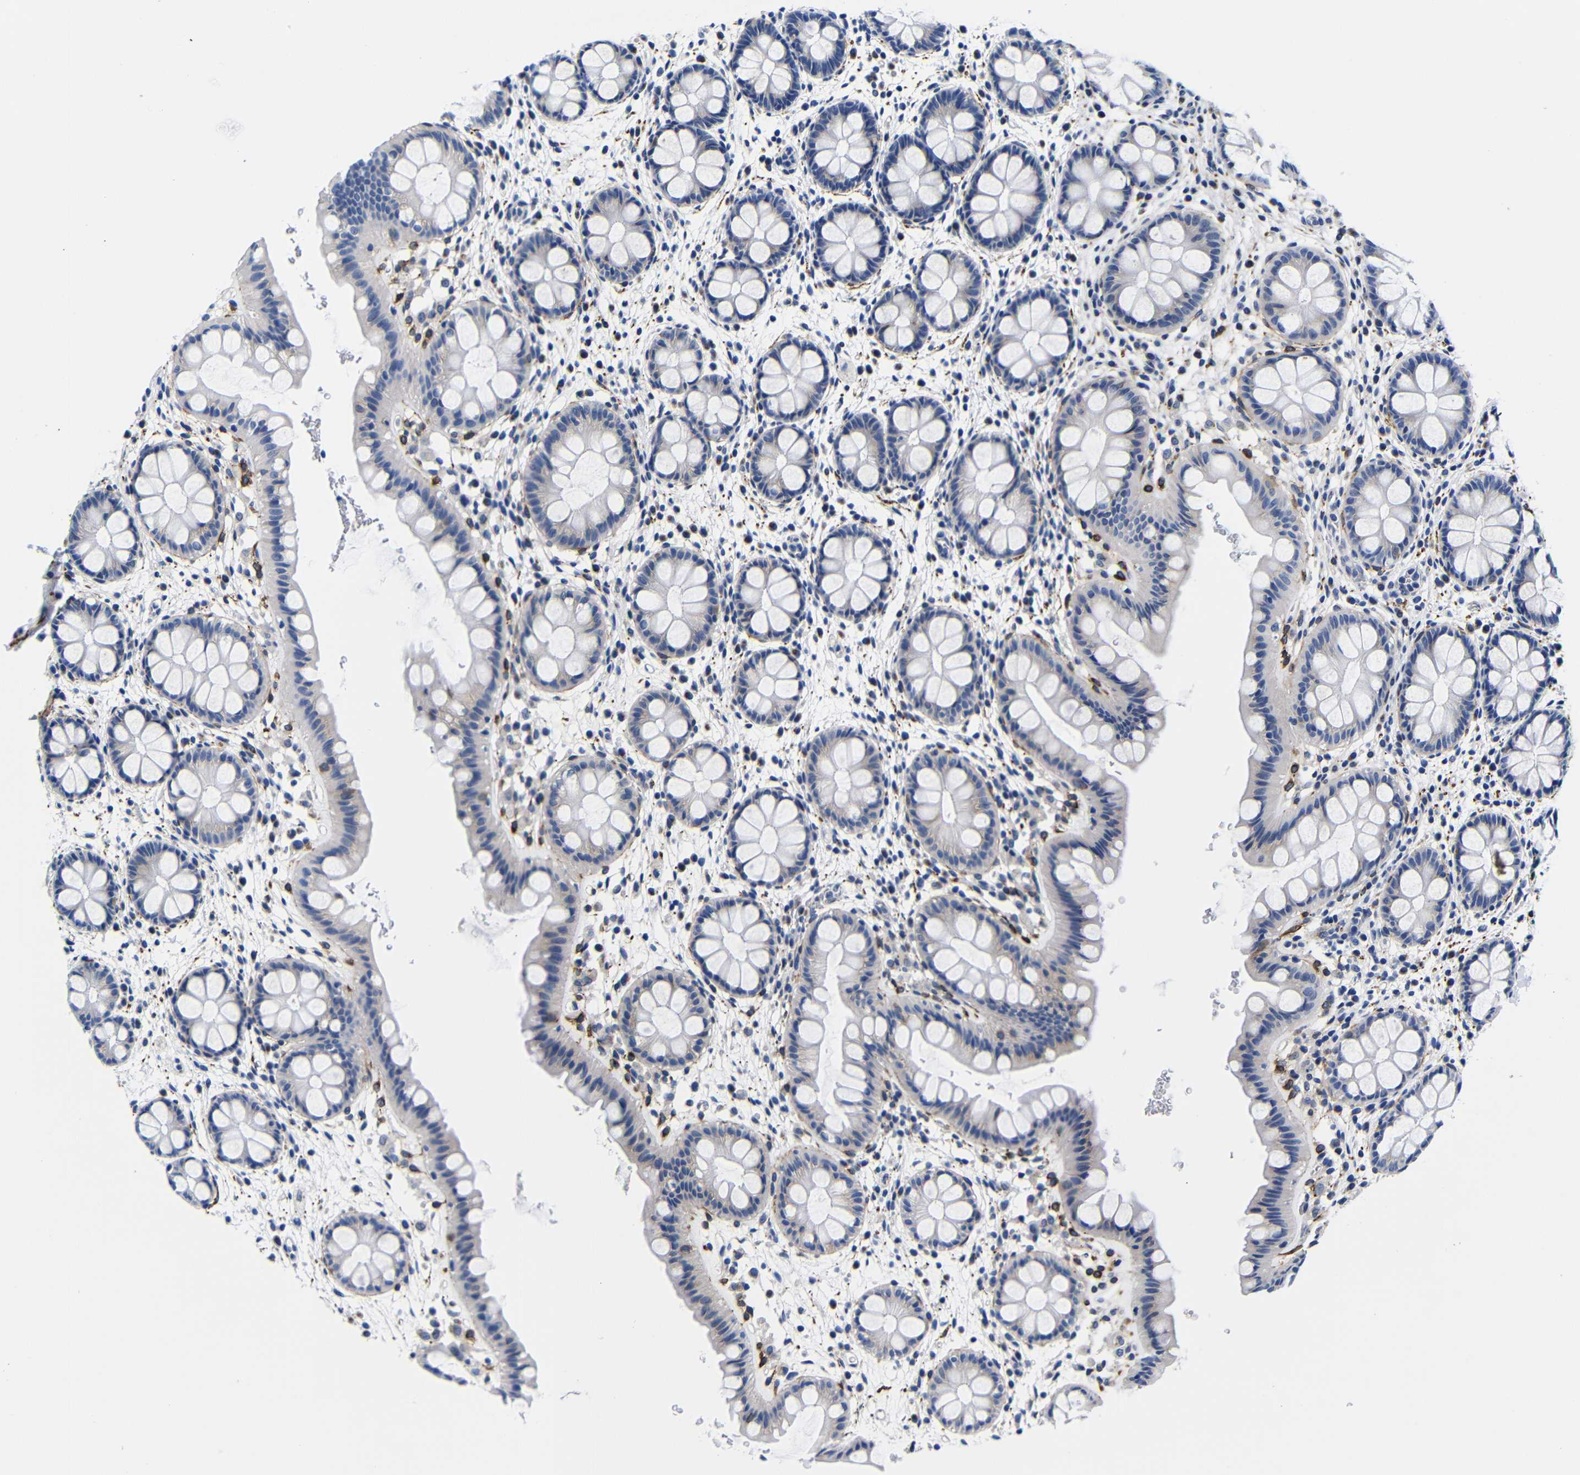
{"staining": {"intensity": "negative", "quantity": "none", "location": "none"}, "tissue": "rectum", "cell_type": "Glandular cells", "image_type": "normal", "snomed": [{"axis": "morphology", "description": "Normal tissue, NOS"}, {"axis": "topography", "description": "Rectum"}], "caption": "Photomicrograph shows no protein positivity in glandular cells of normal rectum.", "gene": "LRIG1", "patient": {"sex": "female", "age": 24}}